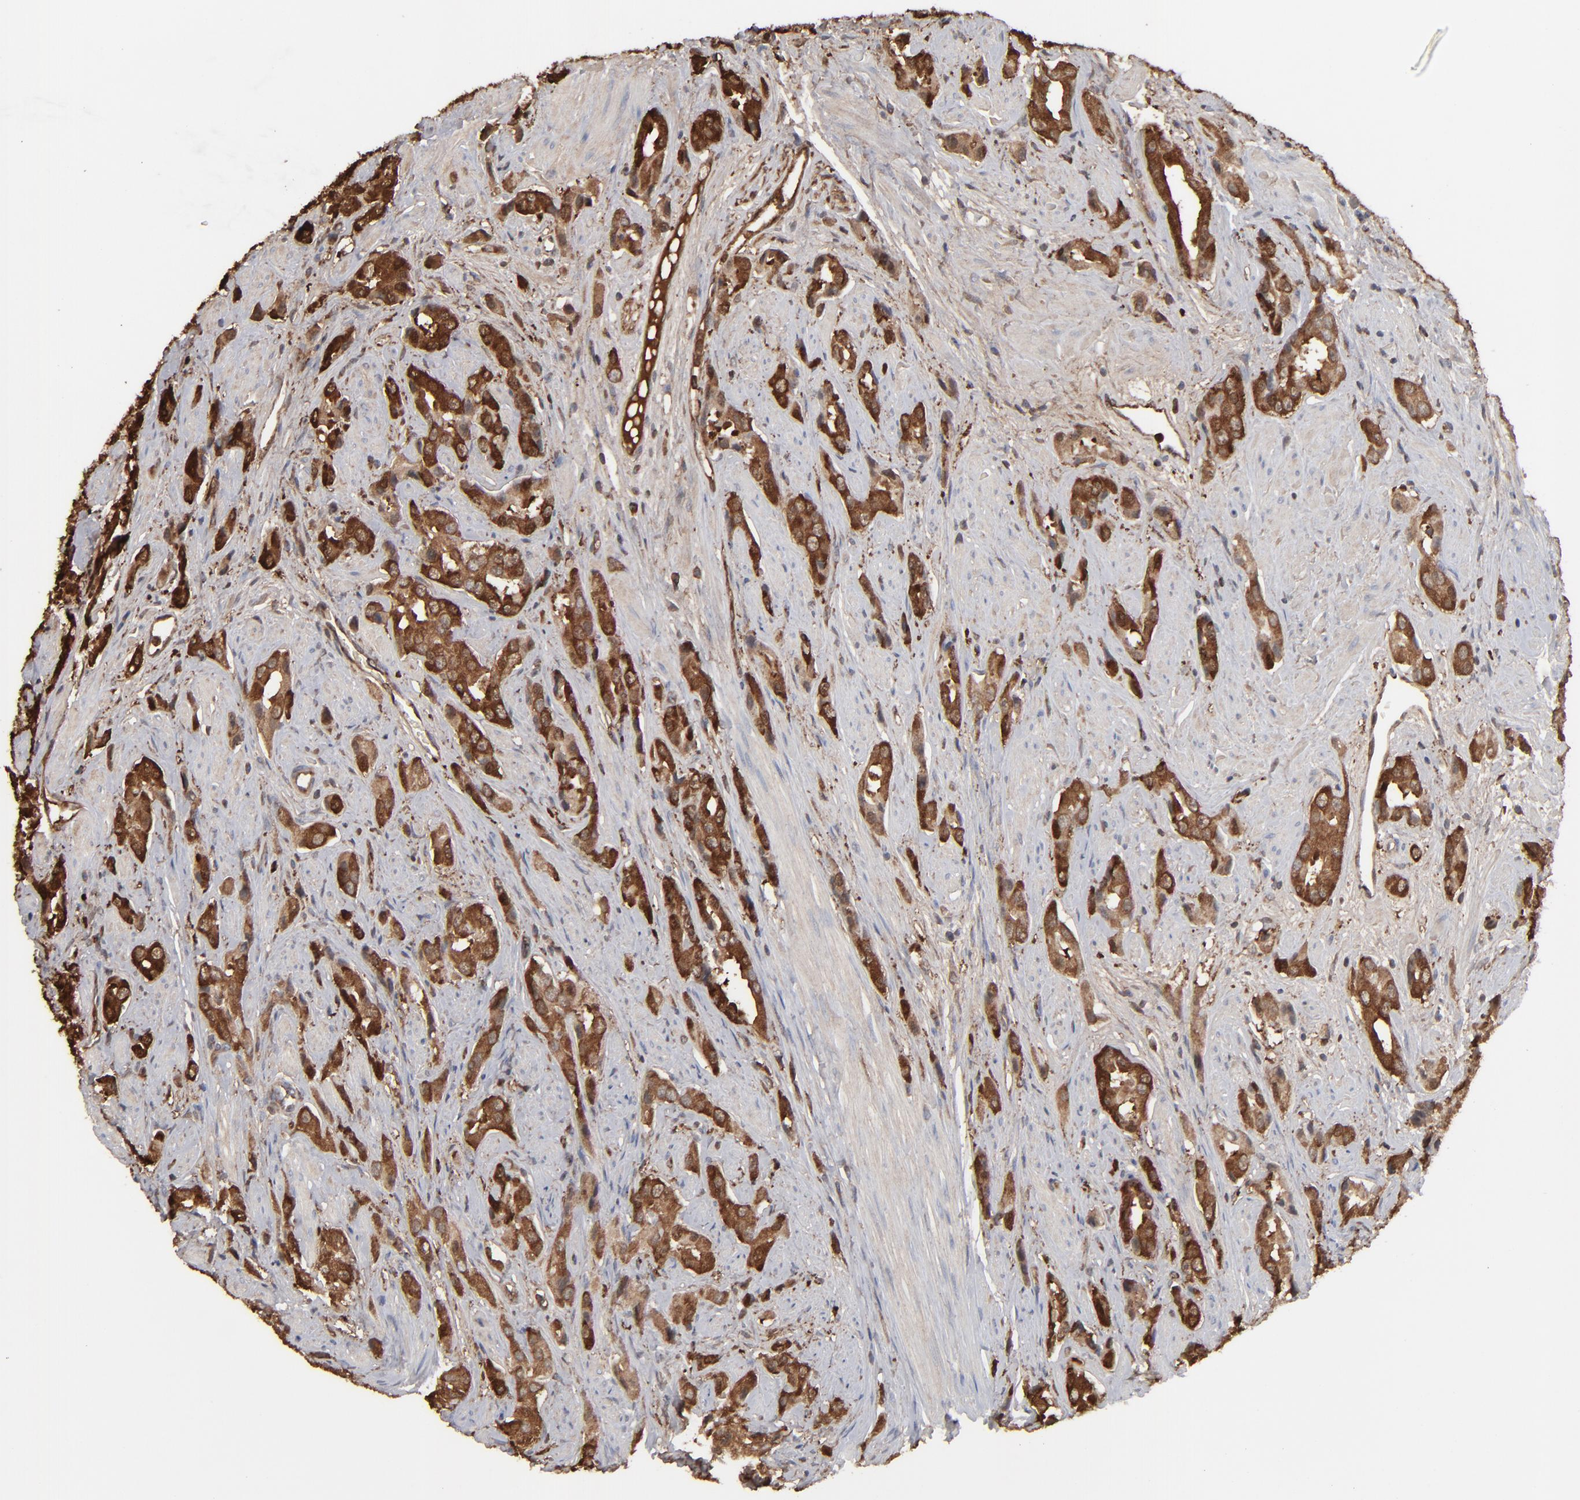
{"staining": {"intensity": "strong", "quantity": ">75%", "location": "cytoplasmic/membranous"}, "tissue": "prostate cancer", "cell_type": "Tumor cells", "image_type": "cancer", "snomed": [{"axis": "morphology", "description": "Adenocarcinoma, Medium grade"}, {"axis": "topography", "description": "Prostate"}], "caption": "The histopathology image exhibits immunohistochemical staining of prostate adenocarcinoma (medium-grade). There is strong cytoplasmic/membranous positivity is appreciated in about >75% of tumor cells.", "gene": "NME1-NME2", "patient": {"sex": "male", "age": 53}}